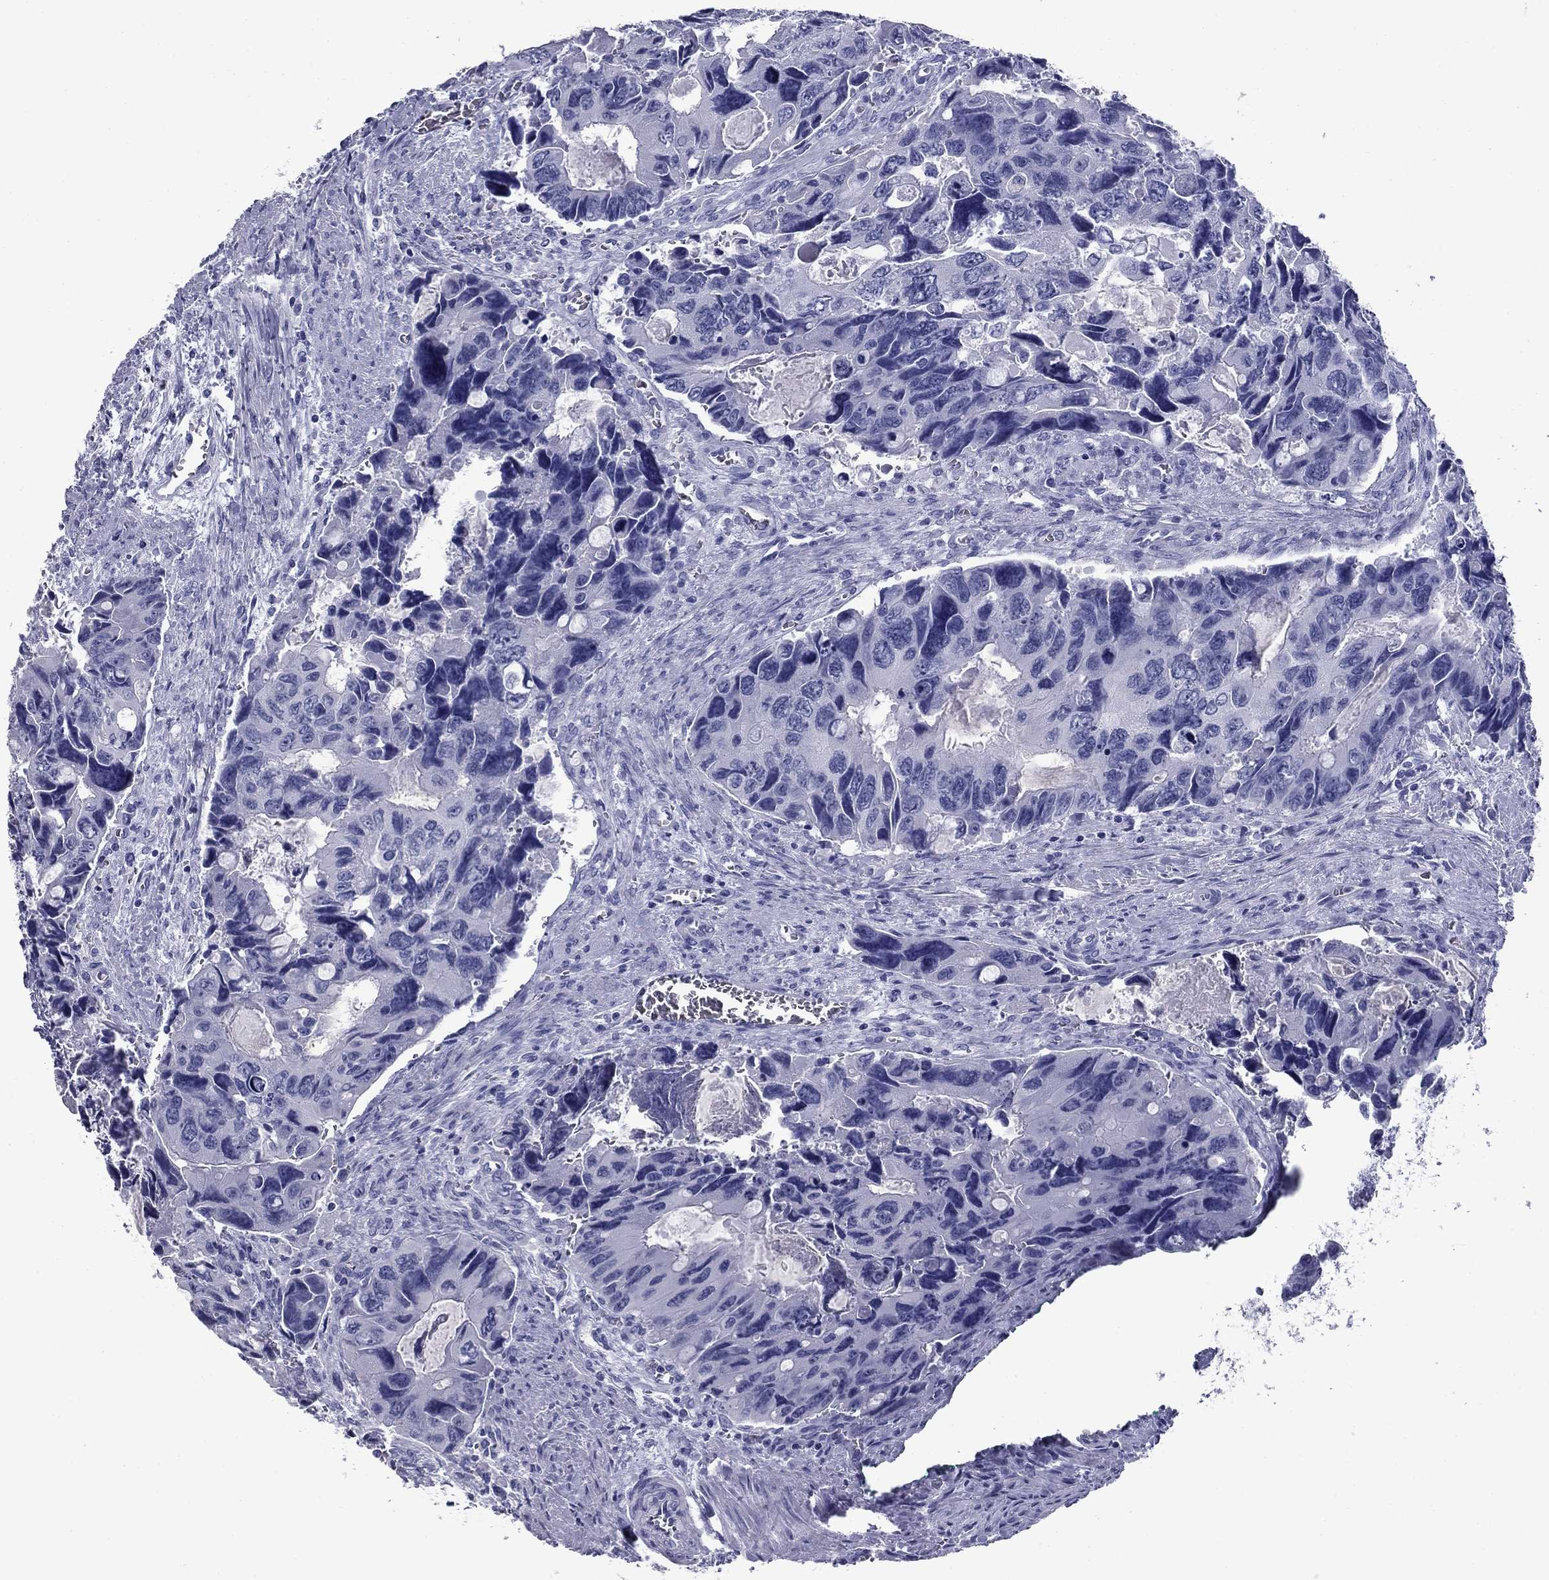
{"staining": {"intensity": "negative", "quantity": "none", "location": "none"}, "tissue": "colorectal cancer", "cell_type": "Tumor cells", "image_type": "cancer", "snomed": [{"axis": "morphology", "description": "Adenocarcinoma, NOS"}, {"axis": "topography", "description": "Rectum"}], "caption": "An immunohistochemistry (IHC) histopathology image of colorectal adenocarcinoma is shown. There is no staining in tumor cells of colorectal adenocarcinoma.", "gene": "NPPA", "patient": {"sex": "male", "age": 62}}